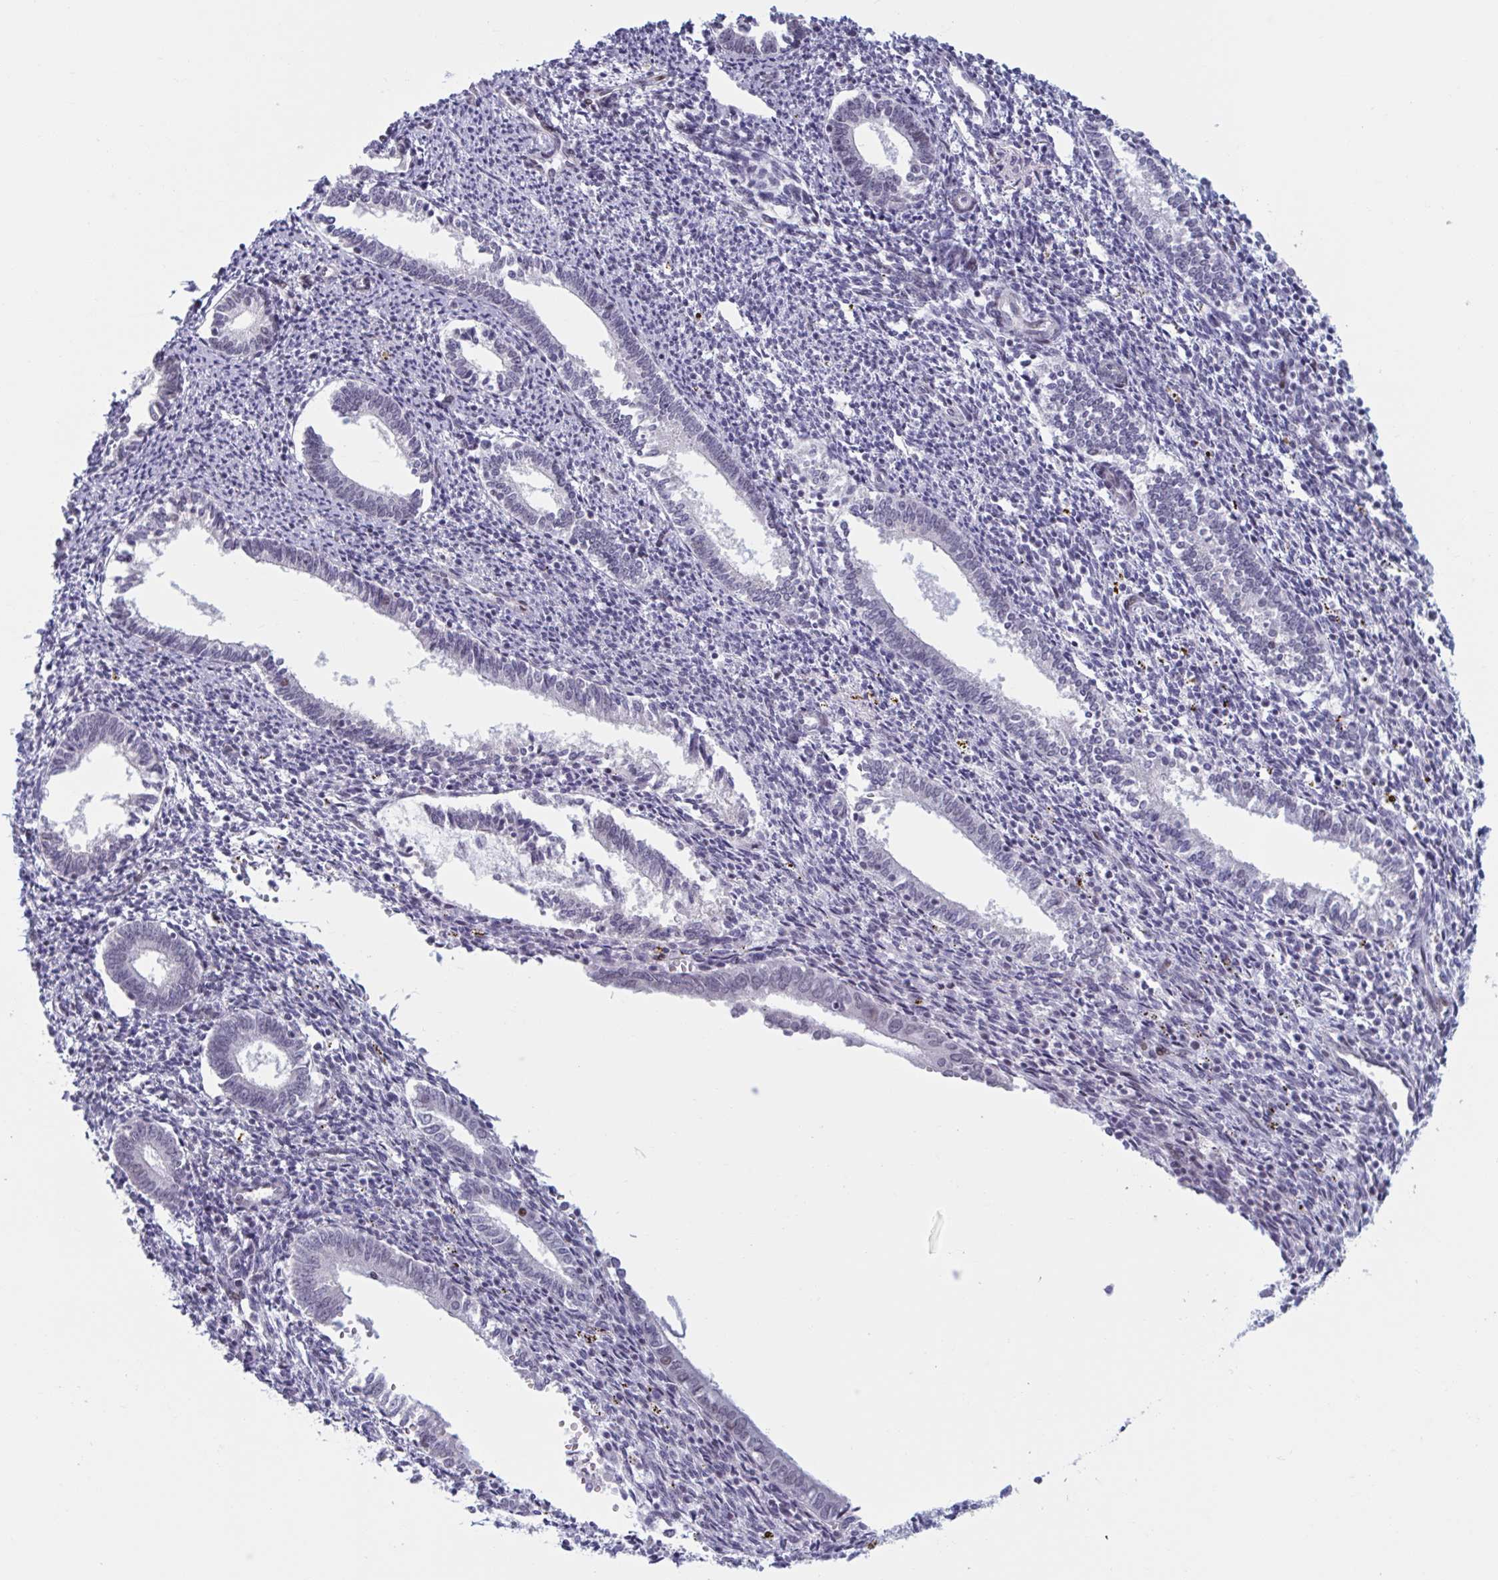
{"staining": {"intensity": "negative", "quantity": "none", "location": "none"}, "tissue": "endometrium", "cell_type": "Cells in endometrial stroma", "image_type": "normal", "snomed": [{"axis": "morphology", "description": "Normal tissue, NOS"}, {"axis": "topography", "description": "Endometrium"}], "caption": "IHC micrograph of unremarkable endometrium: human endometrium stained with DAB demonstrates no significant protein staining in cells in endometrial stroma.", "gene": "HSD17B6", "patient": {"sex": "female", "age": 41}}